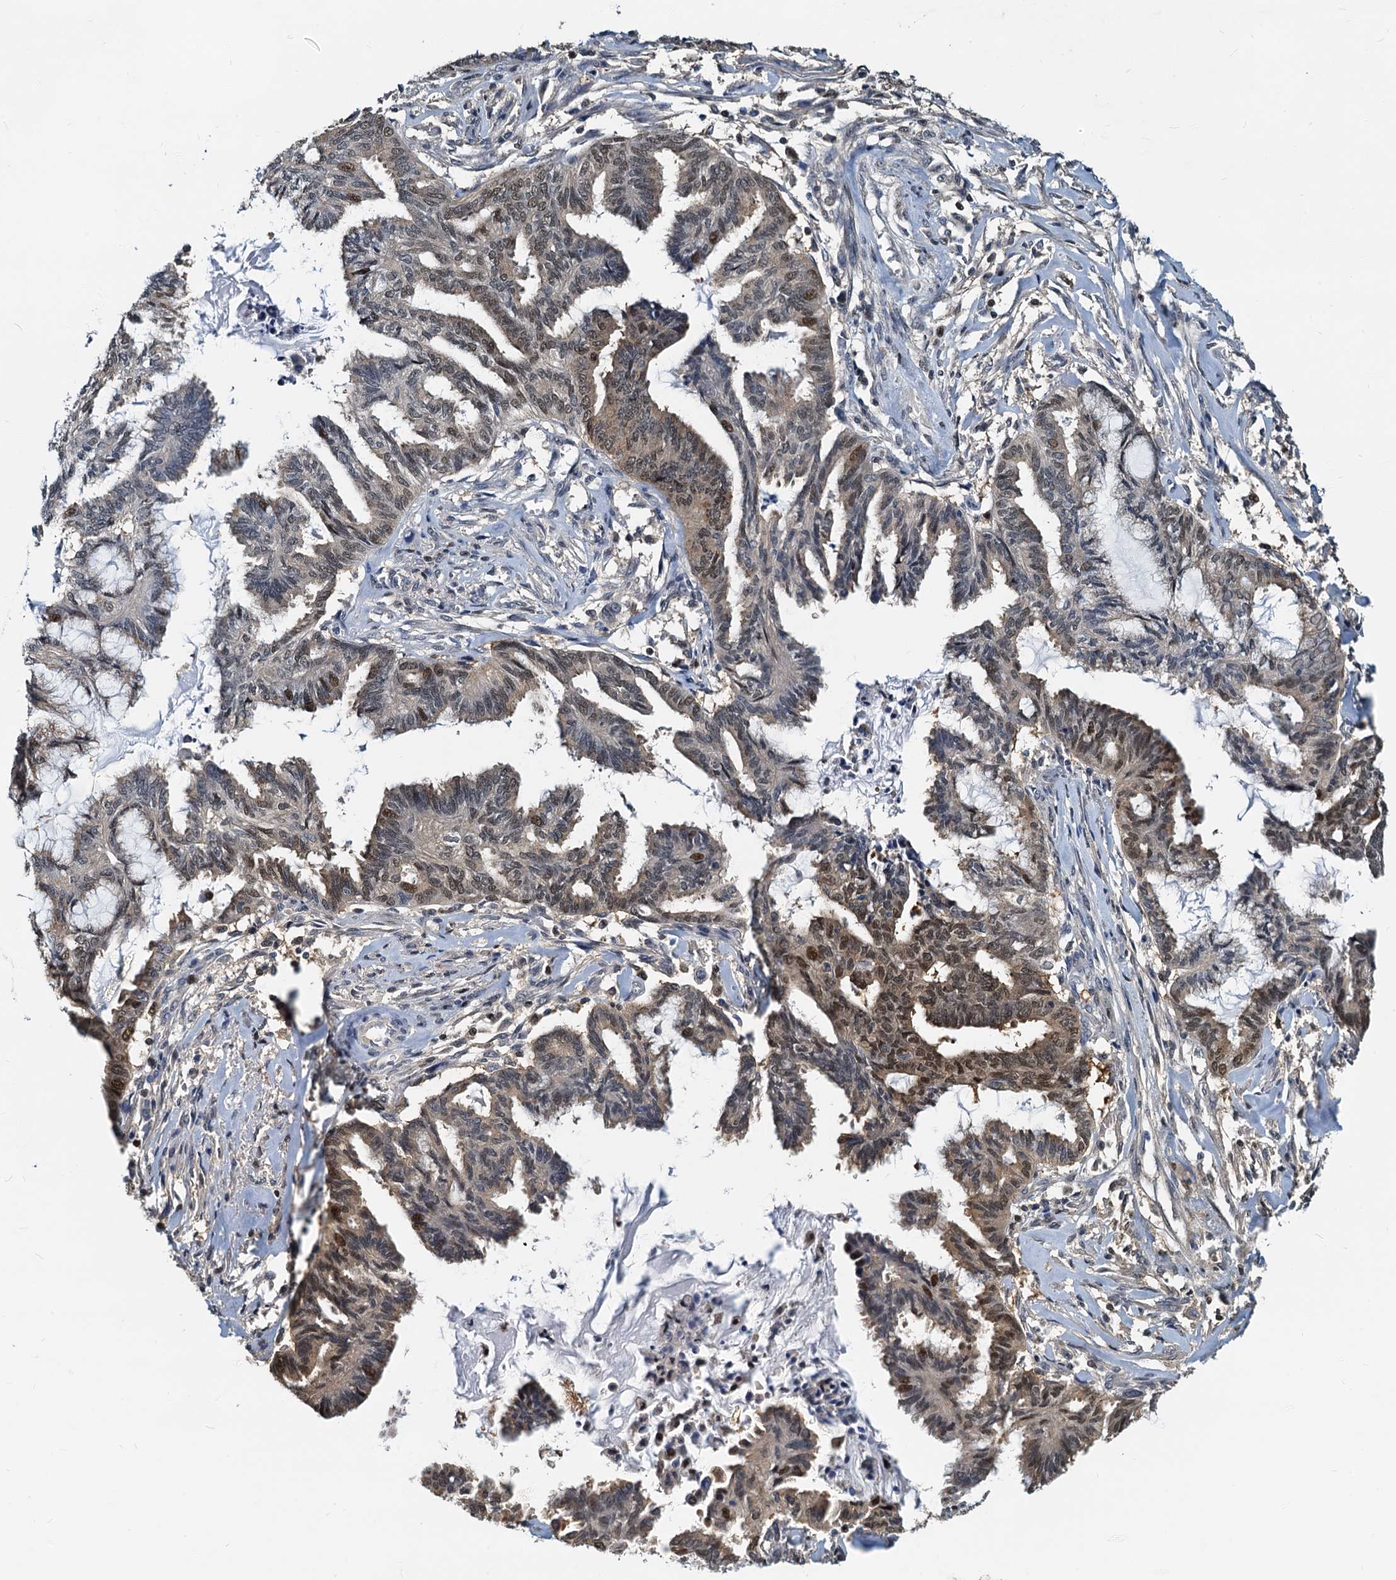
{"staining": {"intensity": "moderate", "quantity": "25%-75%", "location": "cytoplasmic/membranous,nuclear"}, "tissue": "endometrial cancer", "cell_type": "Tumor cells", "image_type": "cancer", "snomed": [{"axis": "morphology", "description": "Adenocarcinoma, NOS"}, {"axis": "topography", "description": "Endometrium"}], "caption": "Immunohistochemistry (IHC) of human endometrial adenocarcinoma reveals medium levels of moderate cytoplasmic/membranous and nuclear expression in approximately 25%-75% of tumor cells. (DAB IHC, brown staining for protein, blue staining for nuclei).", "gene": "PTGES3", "patient": {"sex": "female", "age": 86}}